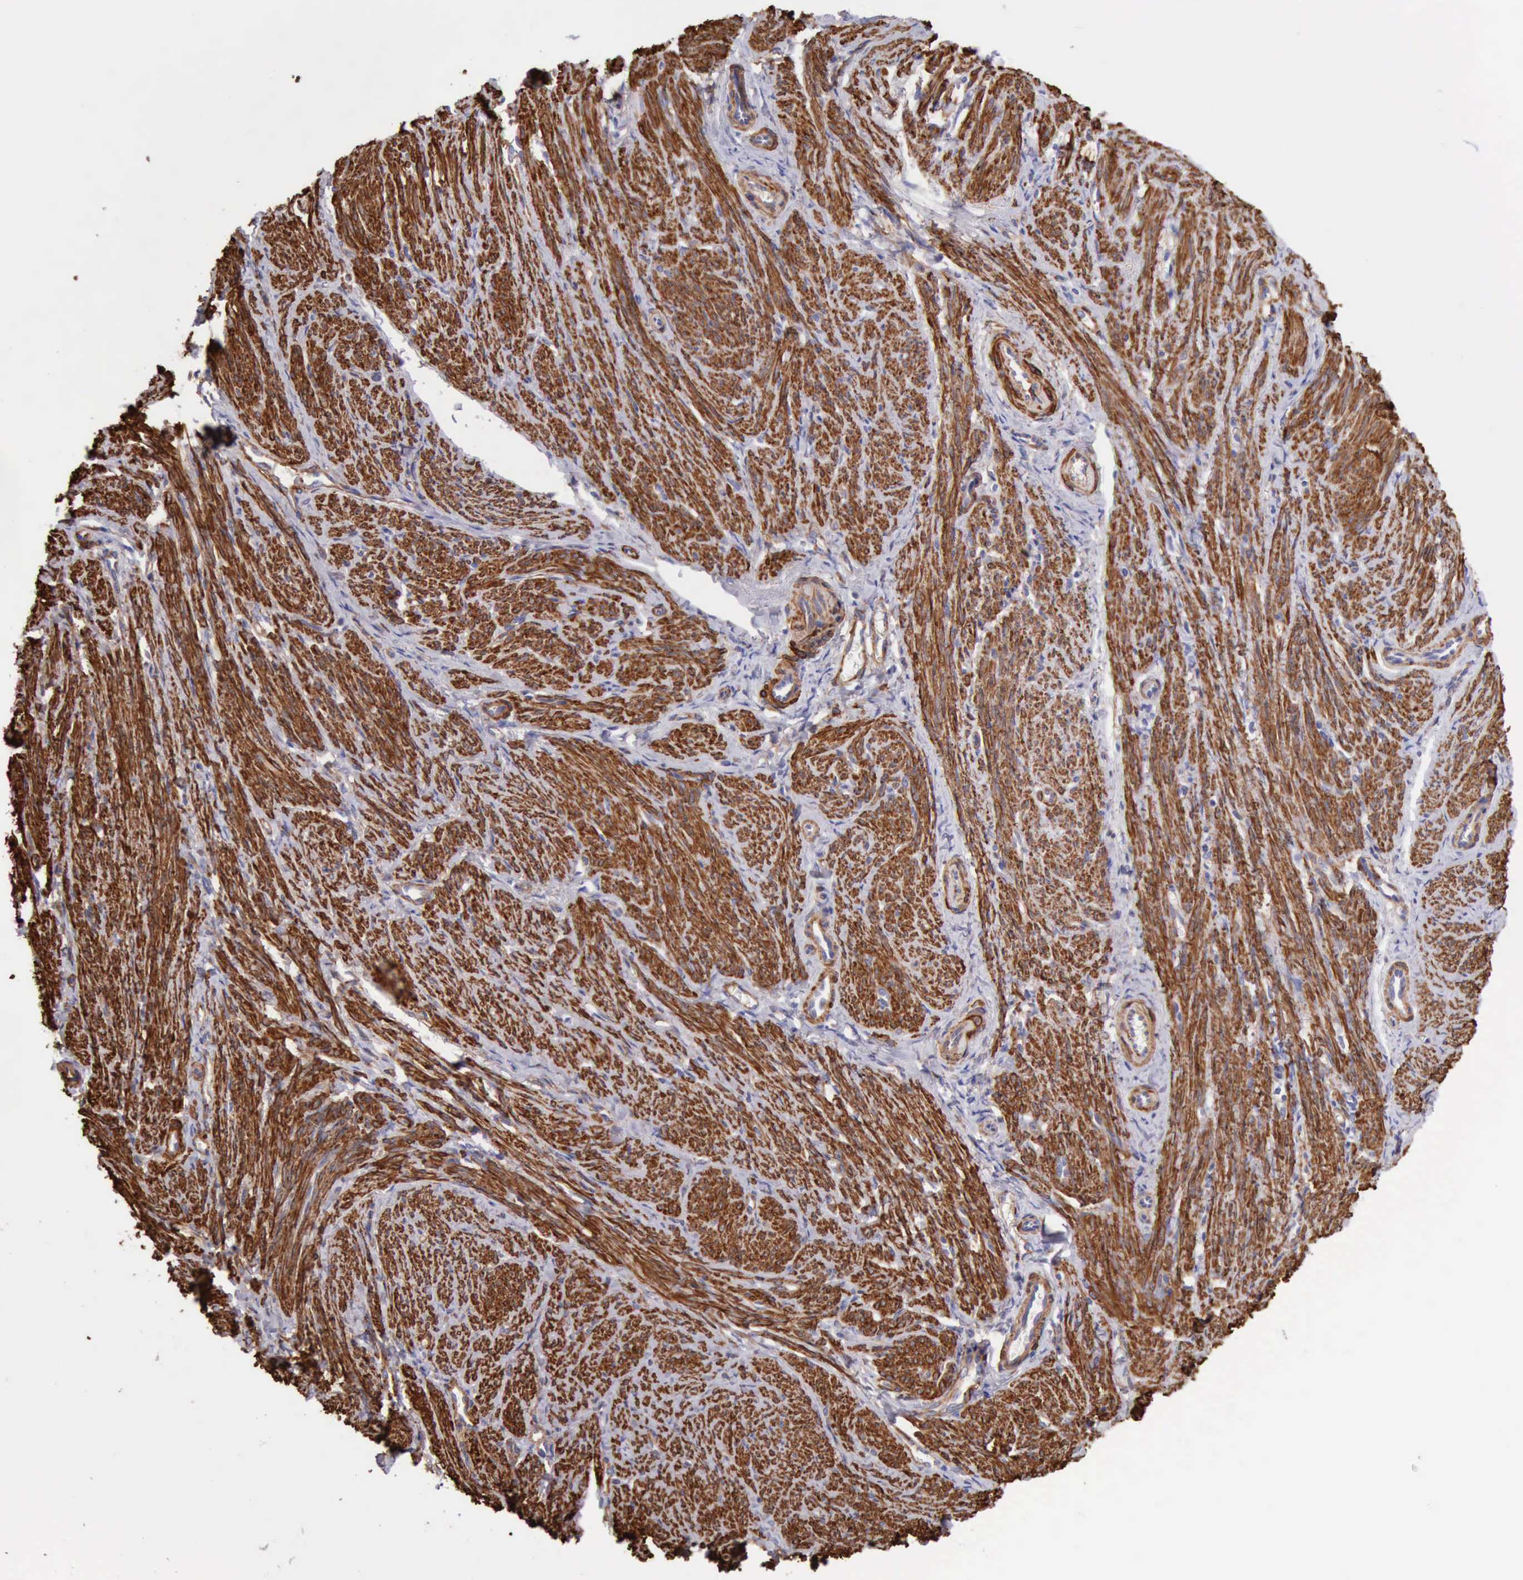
{"staining": {"intensity": "strong", "quantity": ">75%", "location": "cytoplasmic/membranous"}, "tissue": "smooth muscle", "cell_type": "Smooth muscle cells", "image_type": "normal", "snomed": [{"axis": "morphology", "description": "Normal tissue, NOS"}, {"axis": "topography", "description": "Smooth muscle"}, {"axis": "topography", "description": "Cervix"}], "caption": "A brown stain shows strong cytoplasmic/membranous expression of a protein in smooth muscle cells of benign human smooth muscle. (IHC, brightfield microscopy, high magnification).", "gene": "FLNA", "patient": {"sex": "female", "age": 70}}